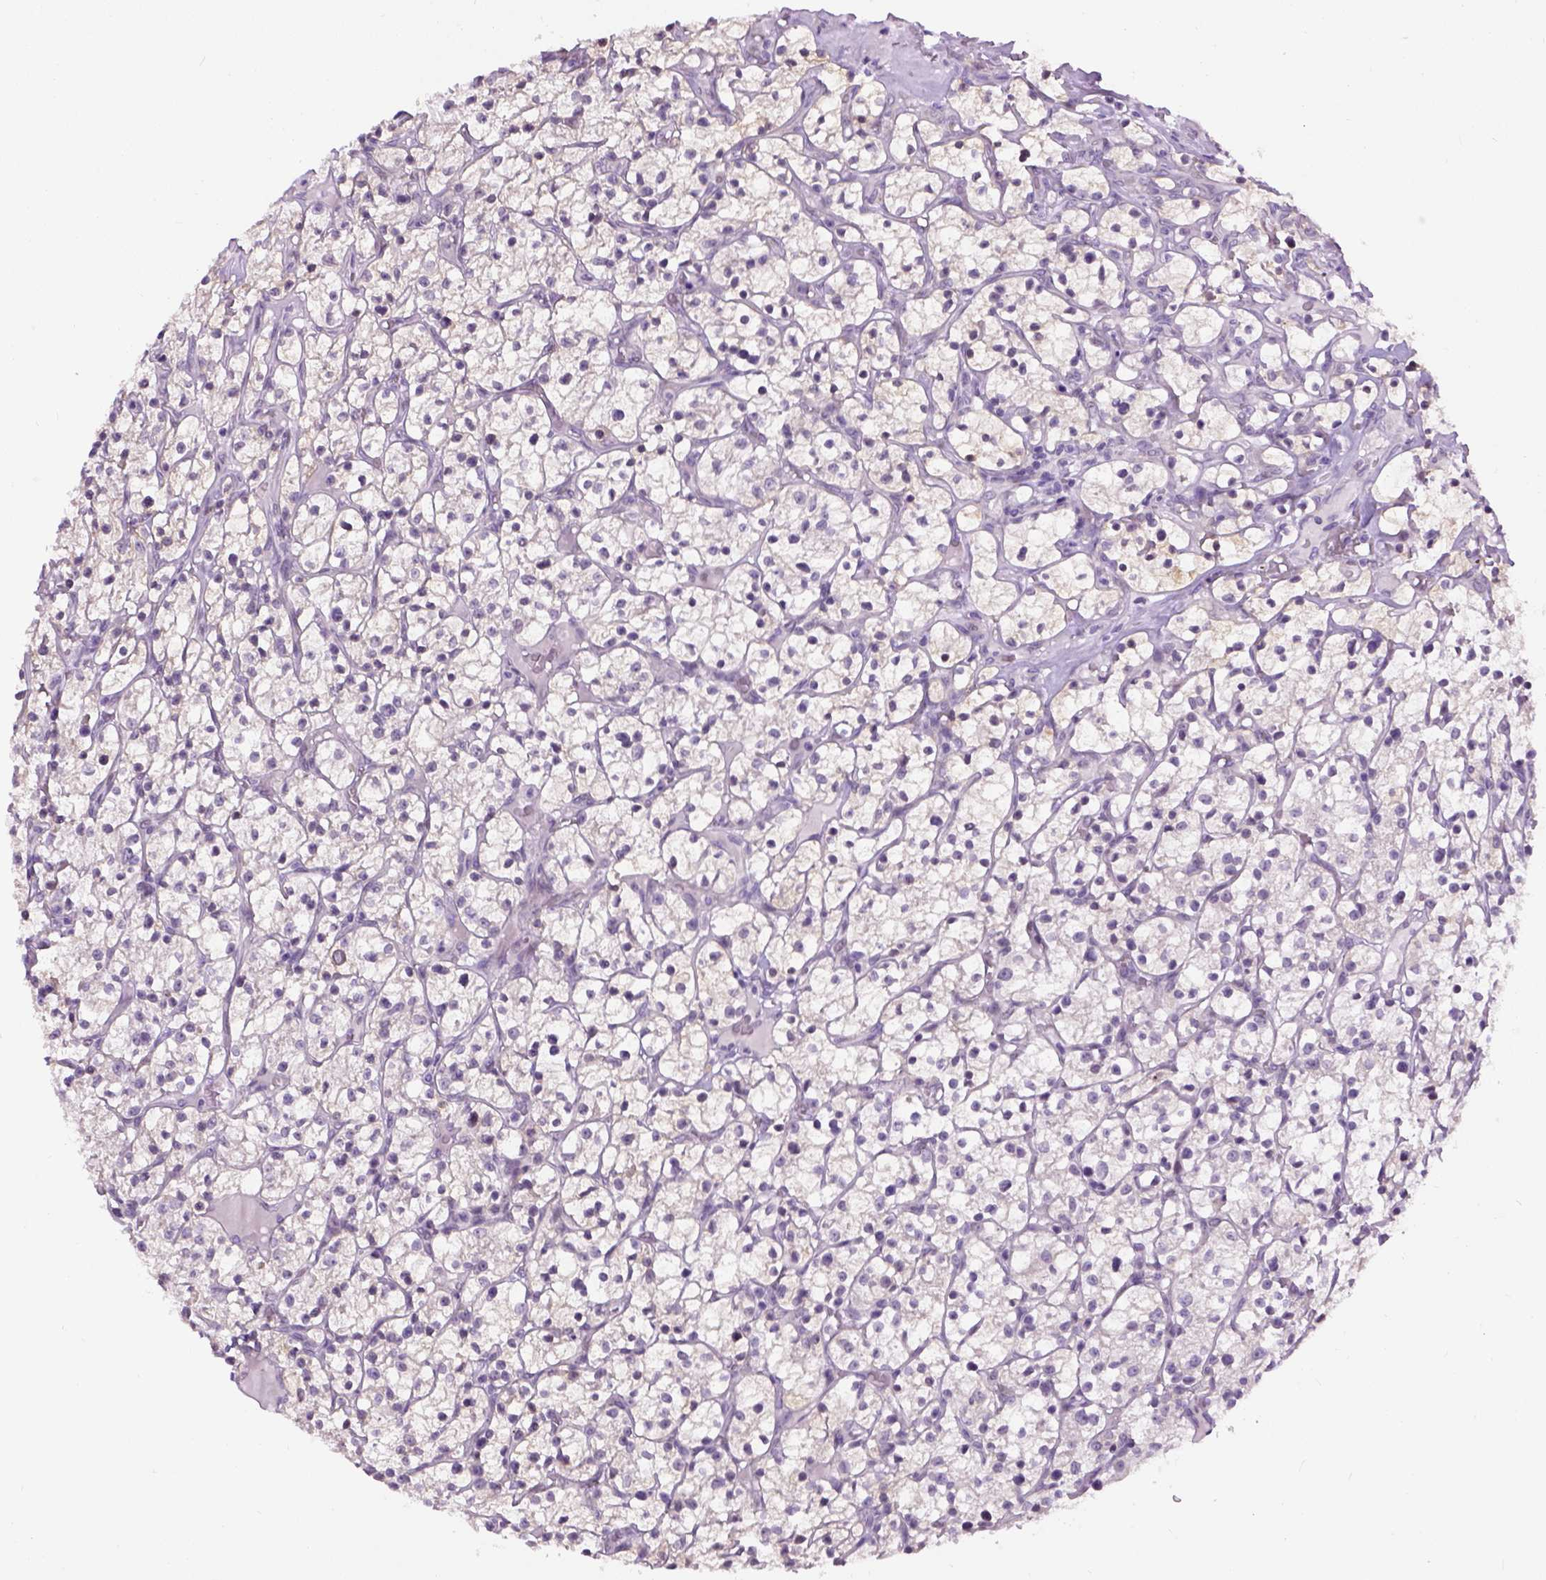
{"staining": {"intensity": "negative", "quantity": "none", "location": "none"}, "tissue": "renal cancer", "cell_type": "Tumor cells", "image_type": "cancer", "snomed": [{"axis": "morphology", "description": "Adenocarcinoma, NOS"}, {"axis": "topography", "description": "Kidney"}], "caption": "Human renal adenocarcinoma stained for a protein using IHC exhibits no expression in tumor cells.", "gene": "FAM184B", "patient": {"sex": "female", "age": 64}}